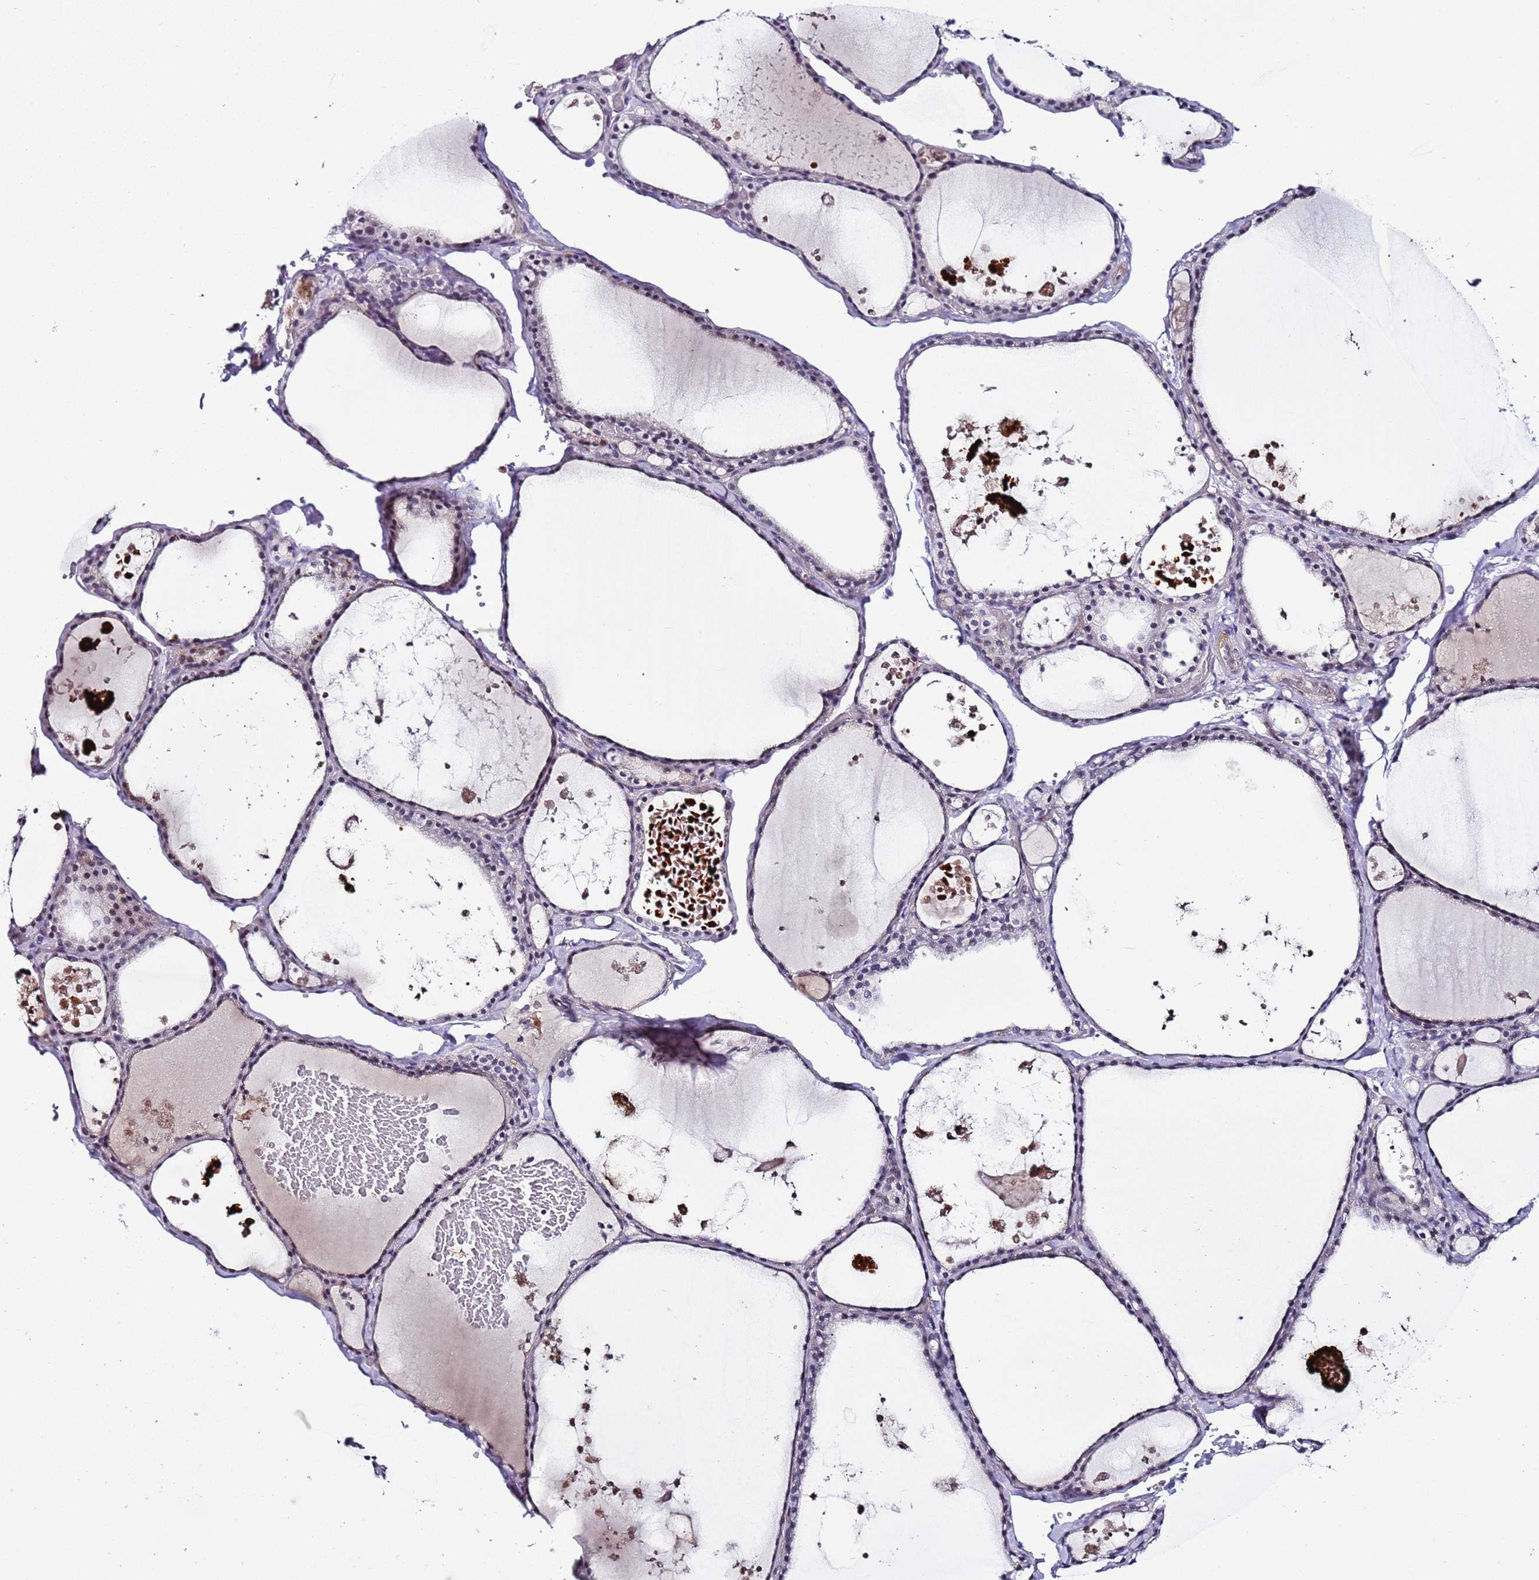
{"staining": {"intensity": "negative", "quantity": "none", "location": "none"}, "tissue": "thyroid gland", "cell_type": "Glandular cells", "image_type": "normal", "snomed": [{"axis": "morphology", "description": "Normal tissue, NOS"}, {"axis": "topography", "description": "Thyroid gland"}], "caption": "IHC histopathology image of benign thyroid gland stained for a protein (brown), which exhibits no positivity in glandular cells.", "gene": "PSMA7", "patient": {"sex": "male", "age": 56}}